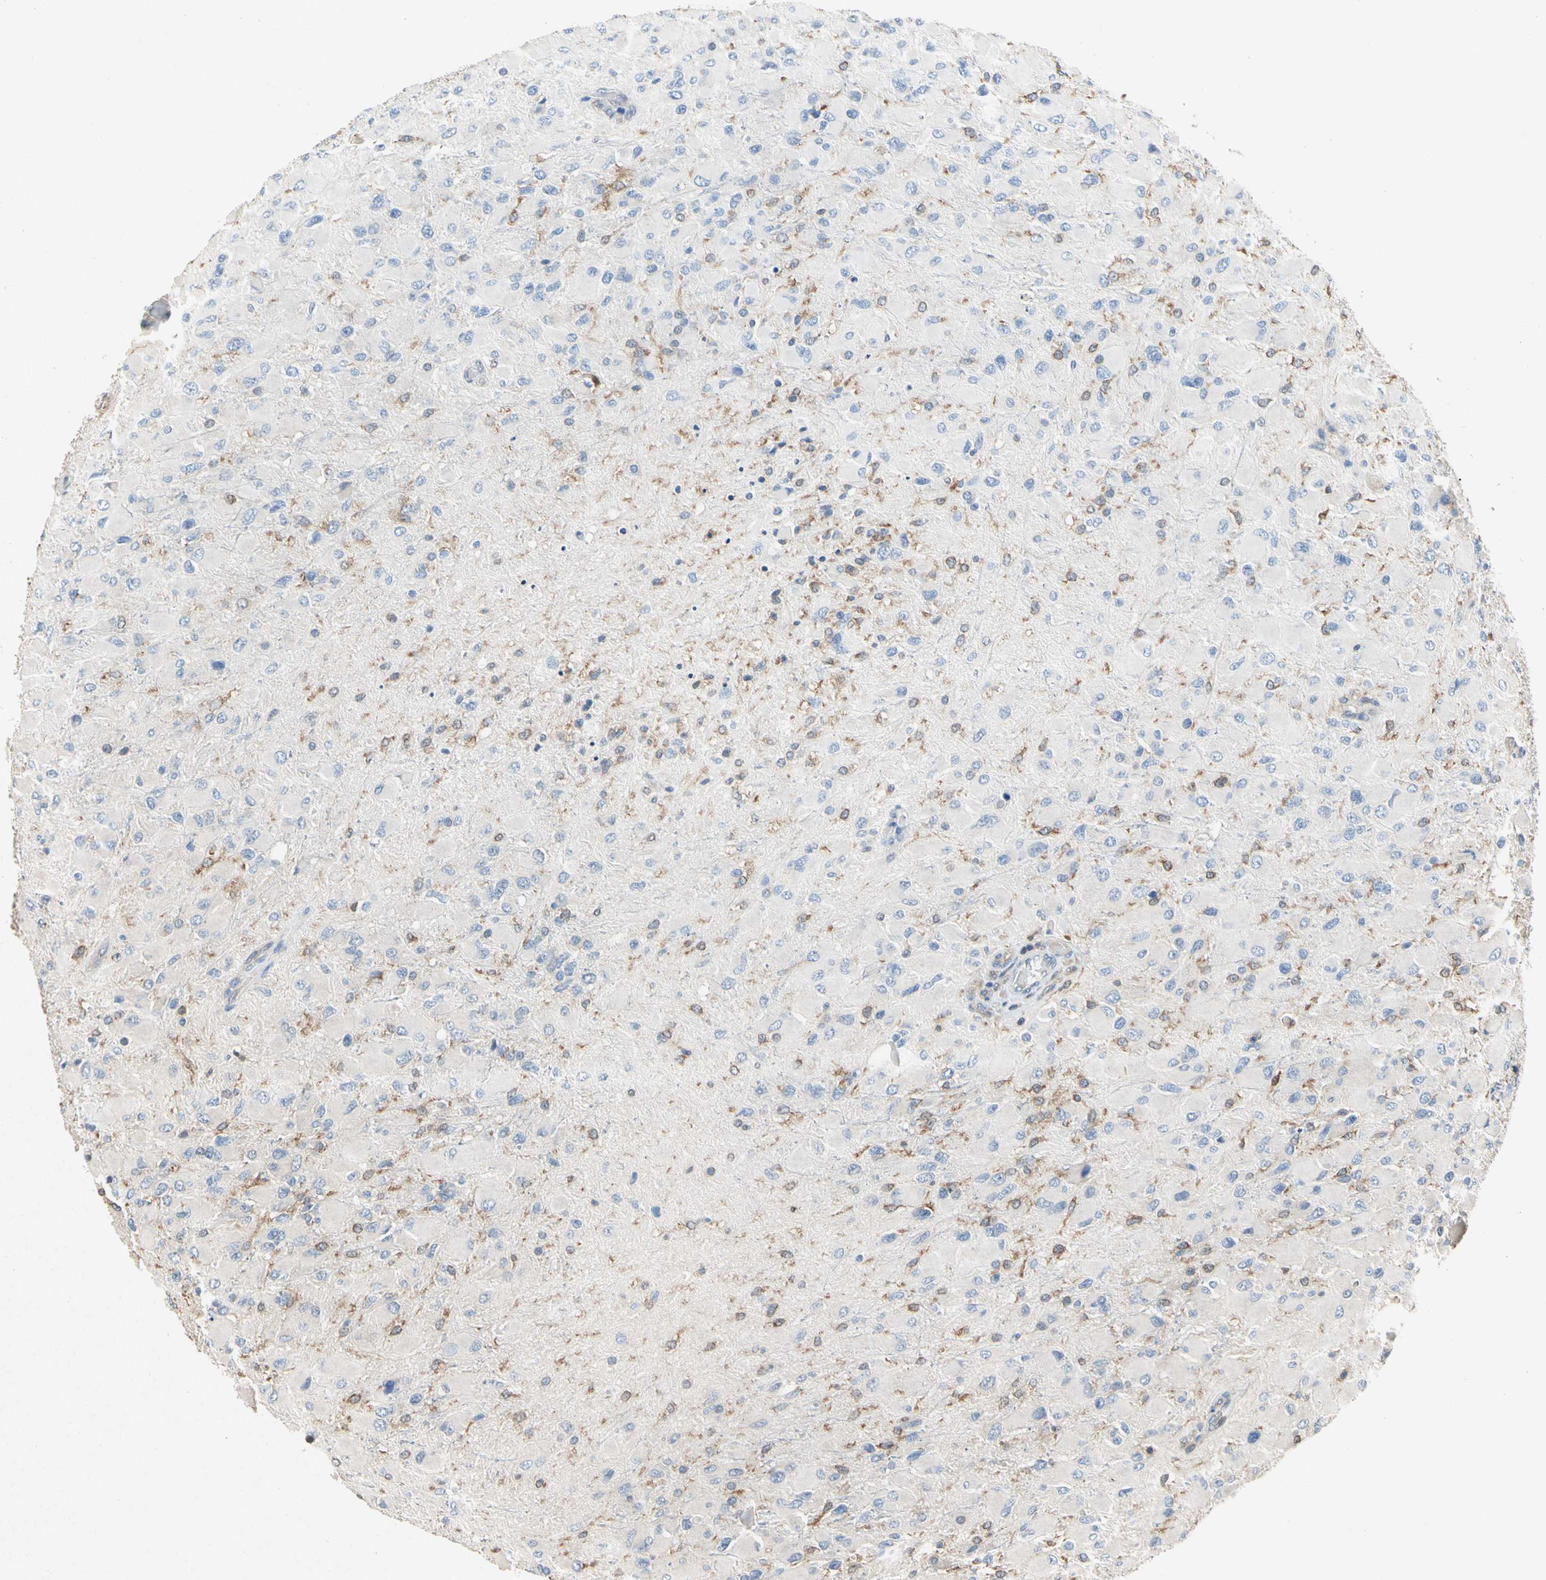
{"staining": {"intensity": "negative", "quantity": "none", "location": "none"}, "tissue": "glioma", "cell_type": "Tumor cells", "image_type": "cancer", "snomed": [{"axis": "morphology", "description": "Glioma, malignant, High grade"}, {"axis": "topography", "description": "Cerebral cortex"}], "caption": "Protein analysis of glioma displays no significant expression in tumor cells. The staining was performed using DAB to visualize the protein expression in brown, while the nuclei were stained in blue with hematoxylin (Magnification: 20x).", "gene": "RPS6KA1", "patient": {"sex": "female", "age": 36}}